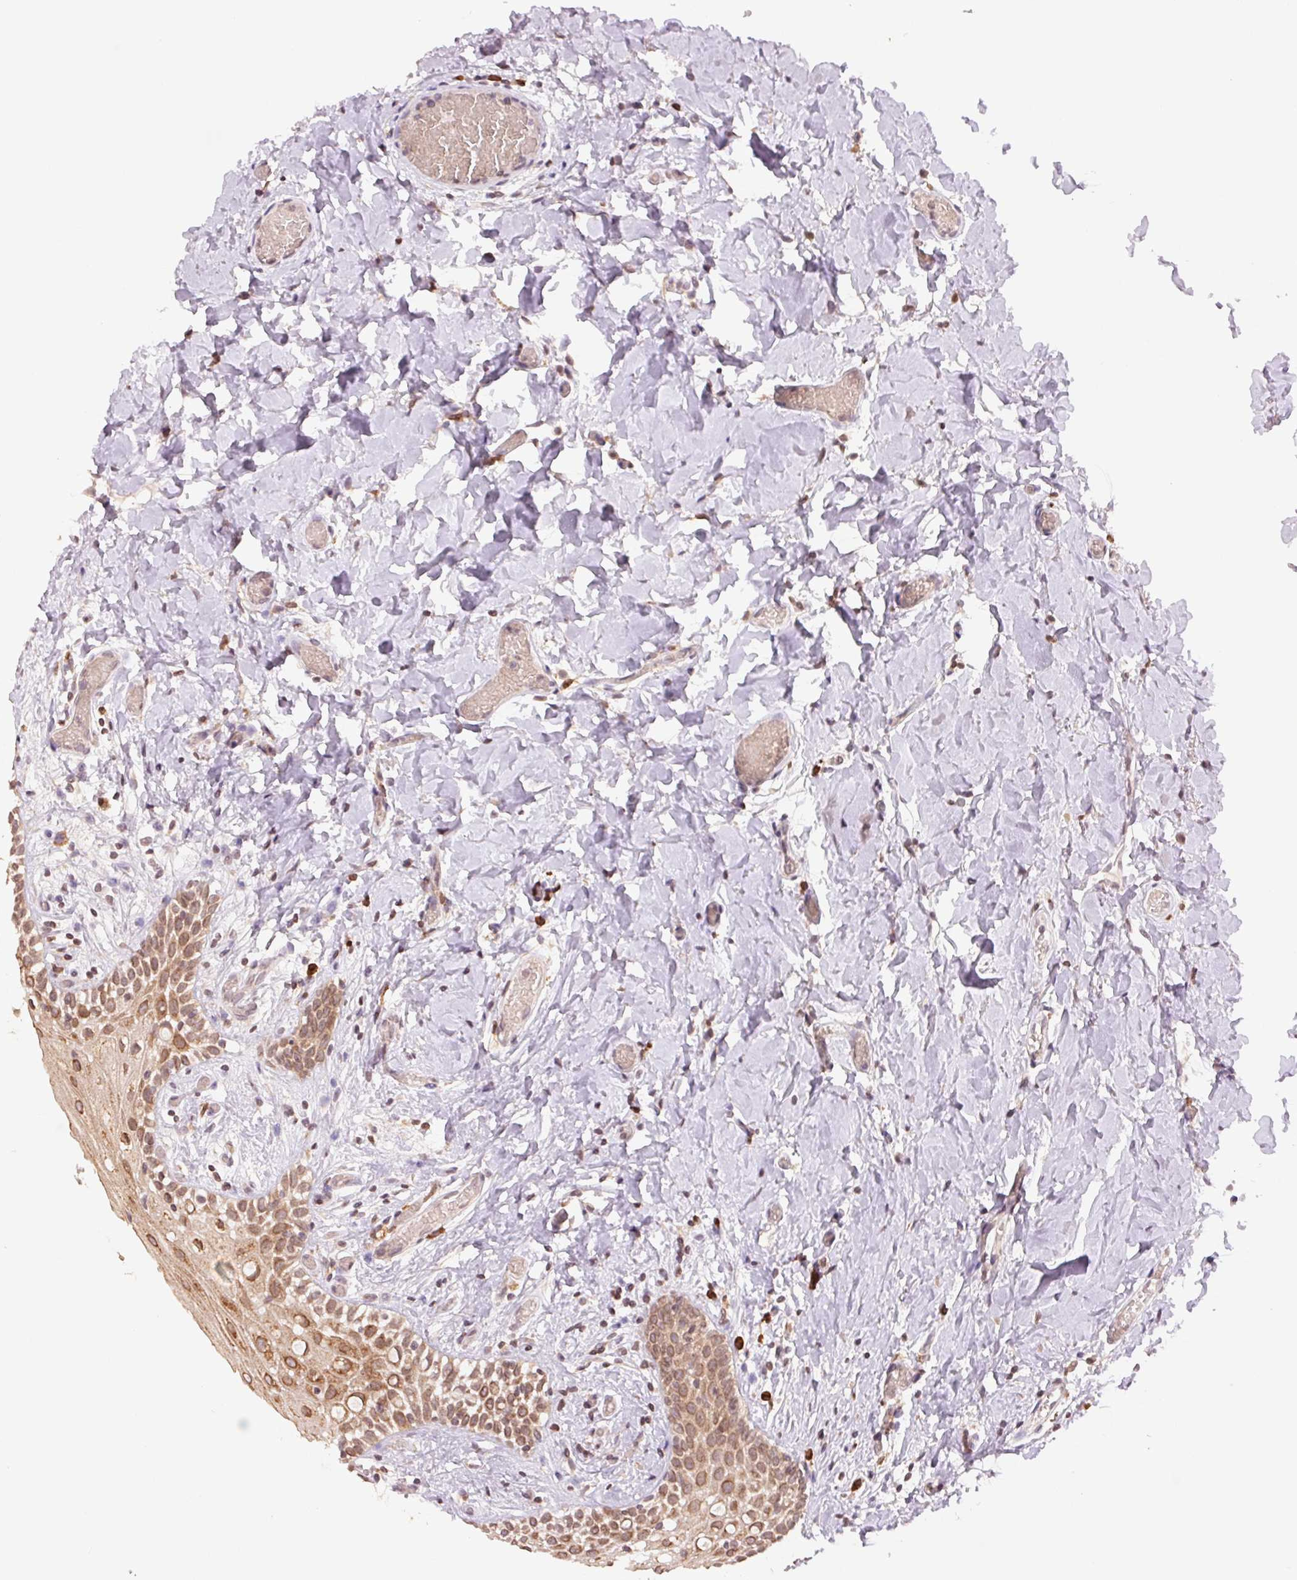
{"staining": {"intensity": "moderate", "quantity": ">75%", "location": "cytoplasmic/membranous"}, "tissue": "oral mucosa", "cell_type": "Squamous epithelial cells", "image_type": "normal", "snomed": [{"axis": "morphology", "description": "Normal tissue, NOS"}, {"axis": "topography", "description": "Oral tissue"}], "caption": "Squamous epithelial cells show medium levels of moderate cytoplasmic/membranous staining in about >75% of cells in normal oral mucosa.", "gene": "TECR", "patient": {"sex": "female", "age": 83}}